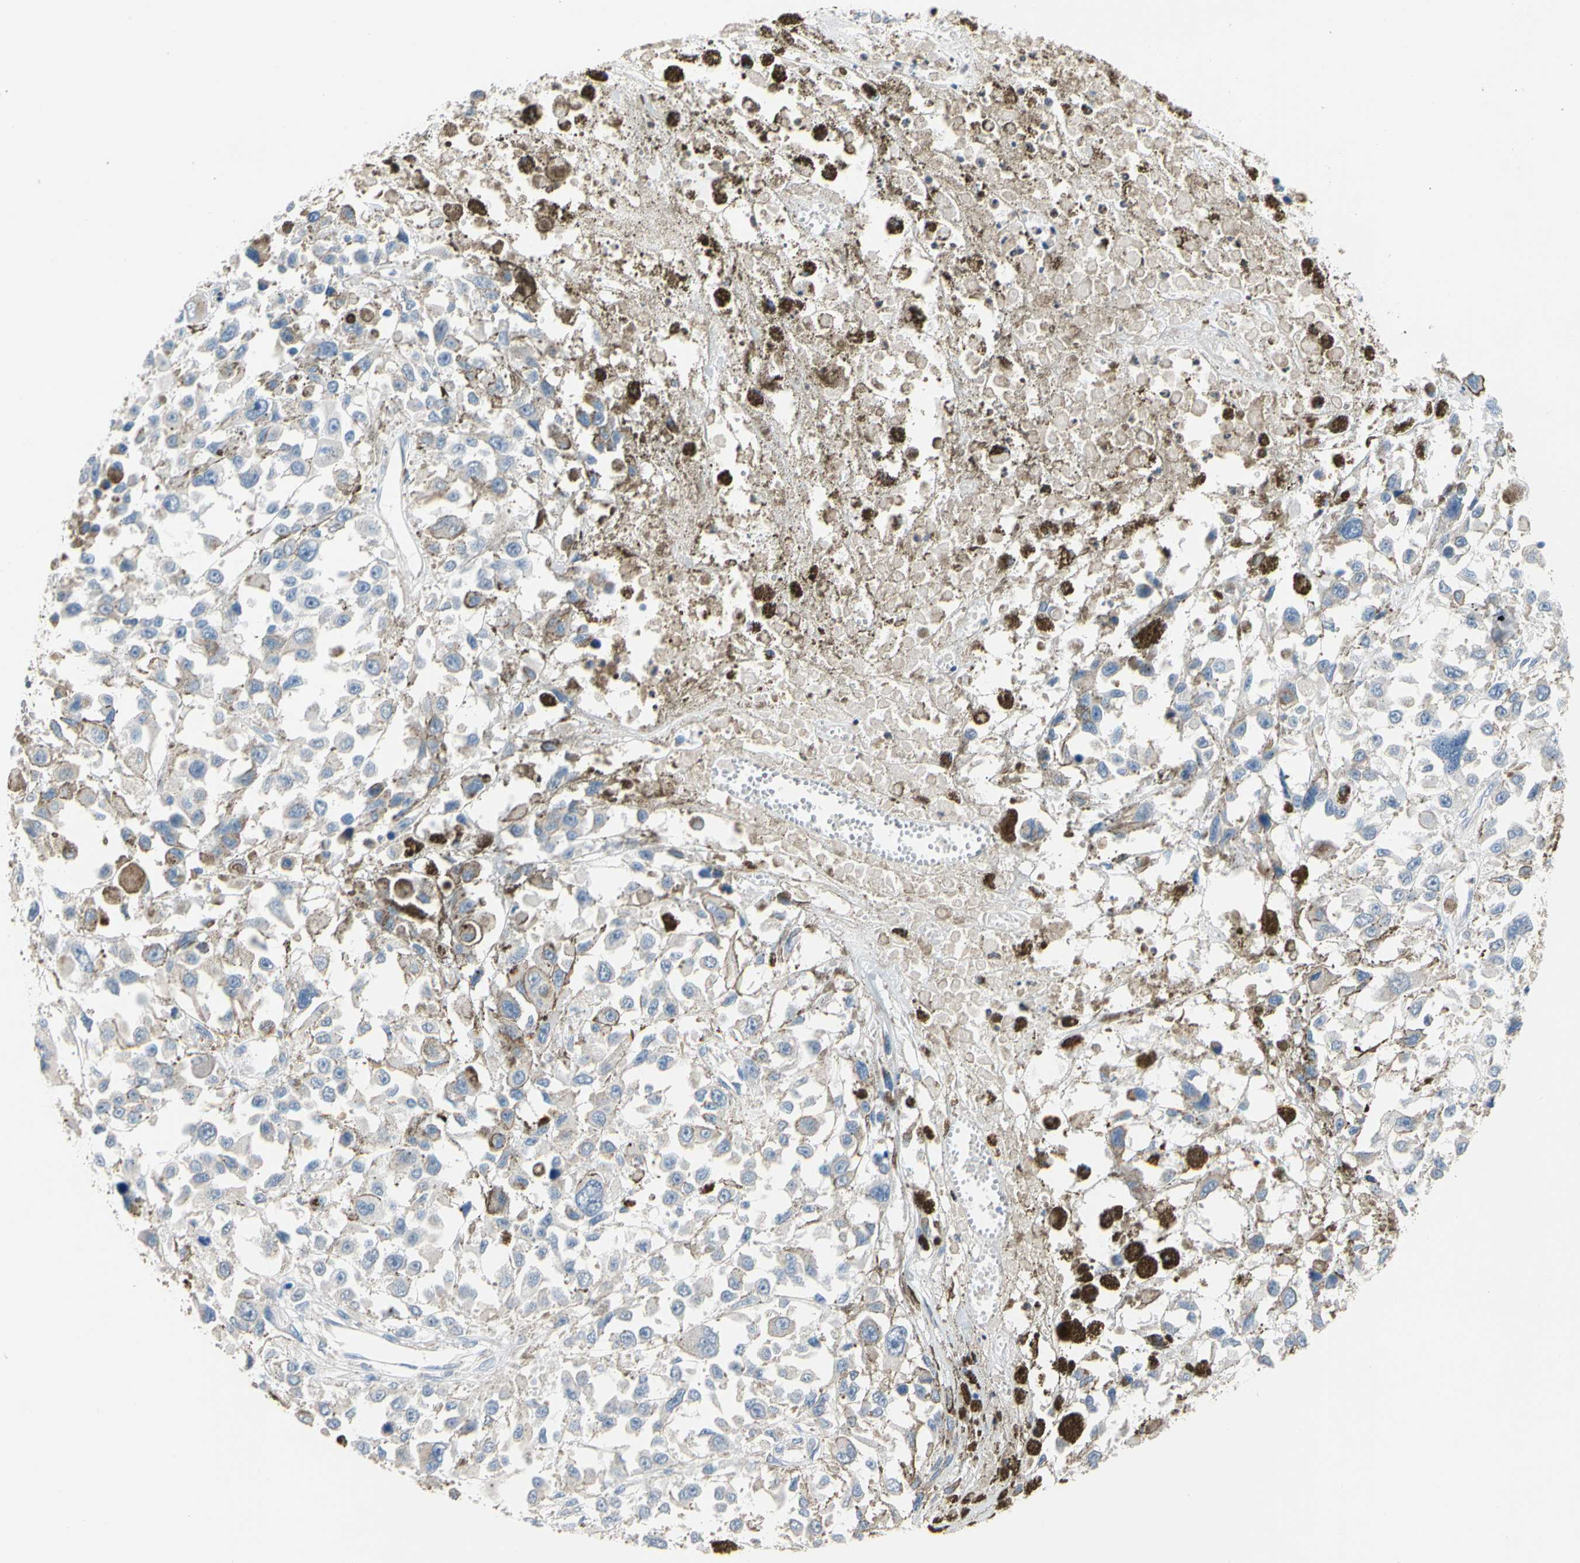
{"staining": {"intensity": "negative", "quantity": "none", "location": "none"}, "tissue": "melanoma", "cell_type": "Tumor cells", "image_type": "cancer", "snomed": [{"axis": "morphology", "description": "Malignant melanoma, Metastatic site"}, {"axis": "topography", "description": "Lymph node"}], "caption": "Protein analysis of malignant melanoma (metastatic site) displays no significant positivity in tumor cells. Nuclei are stained in blue.", "gene": "BBOX1", "patient": {"sex": "male", "age": 59}}